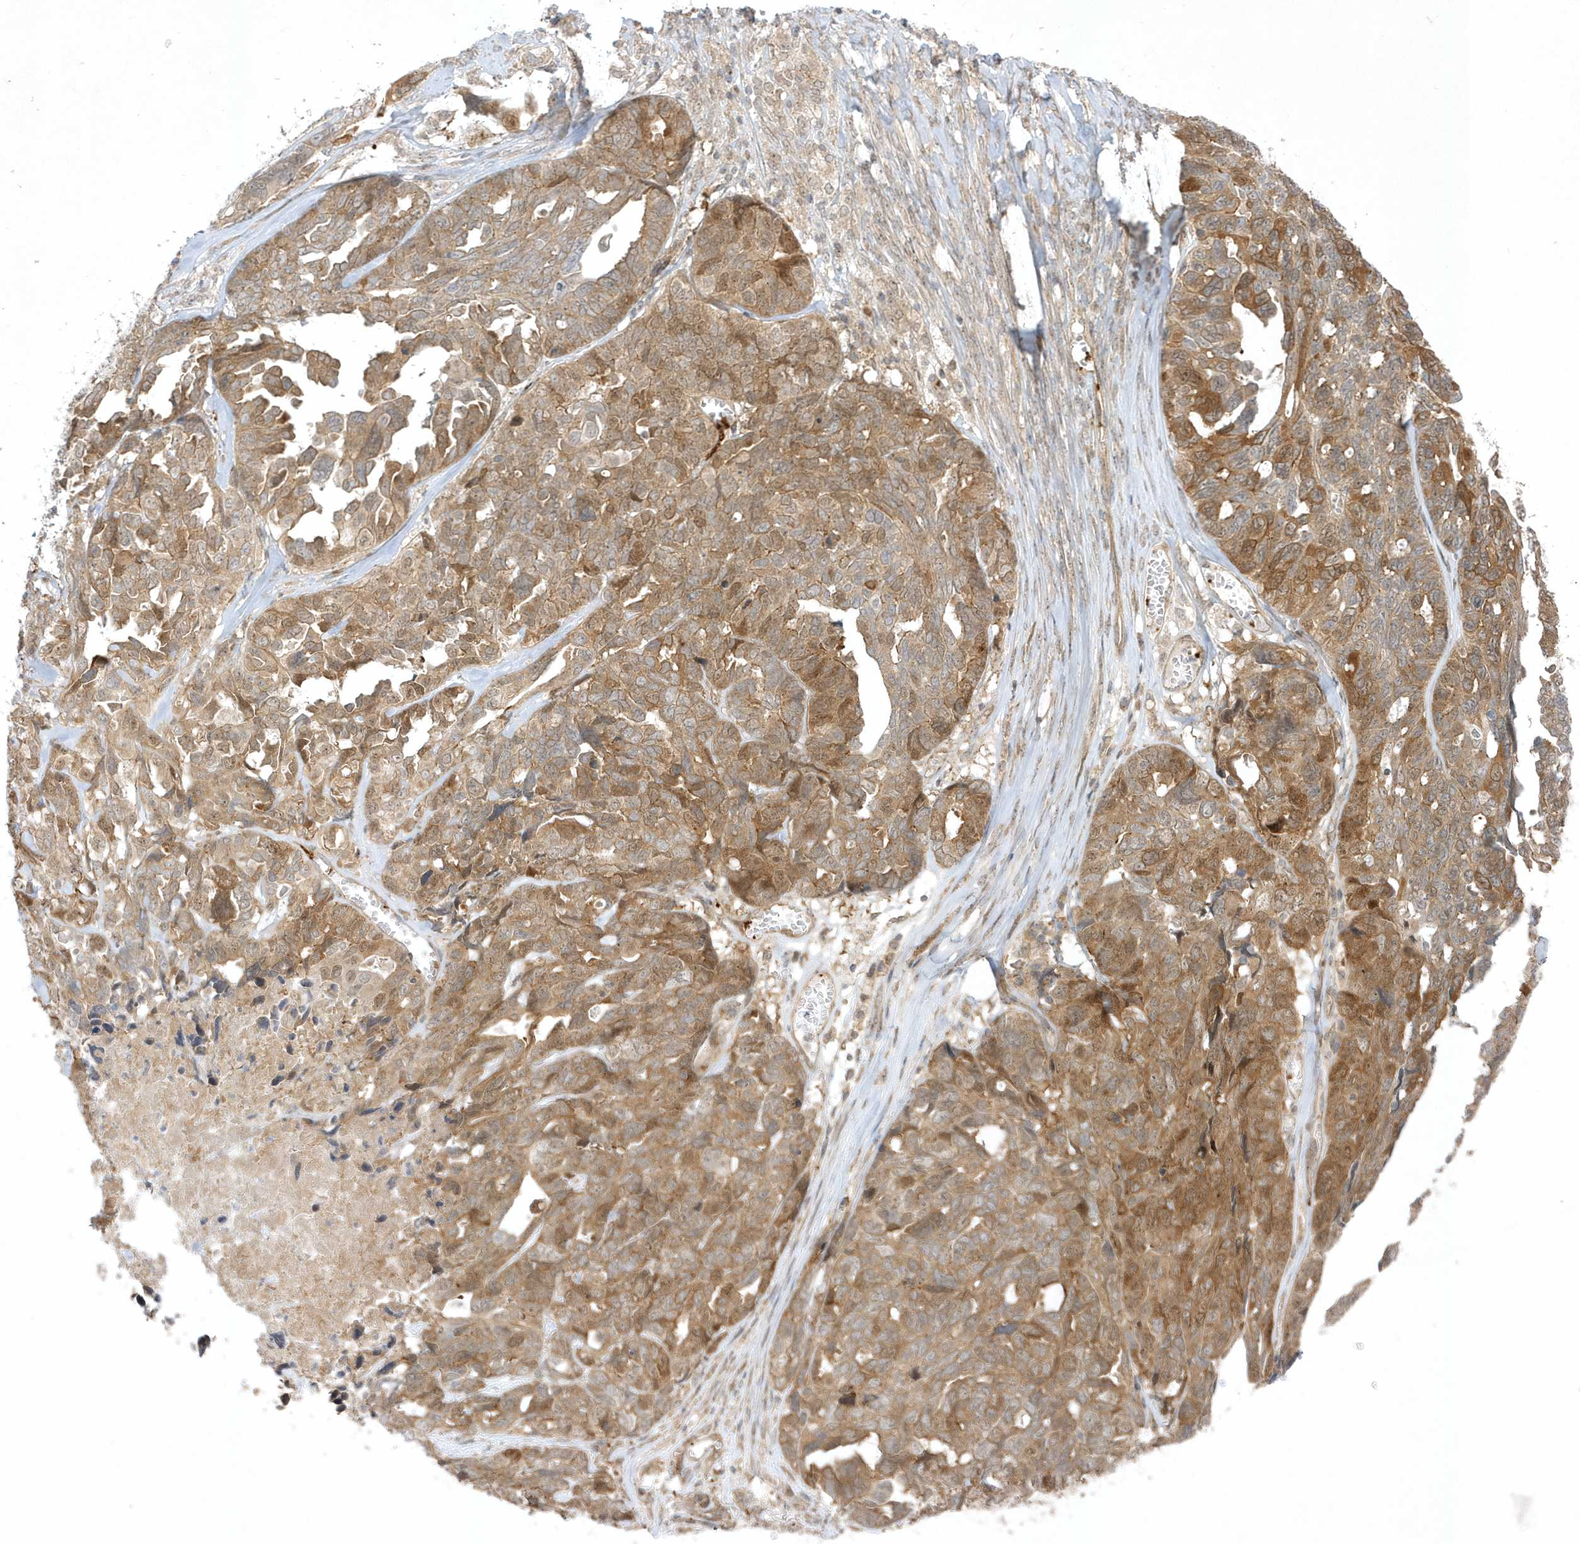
{"staining": {"intensity": "moderate", "quantity": ">75%", "location": "cytoplasmic/membranous,nuclear"}, "tissue": "ovarian cancer", "cell_type": "Tumor cells", "image_type": "cancer", "snomed": [{"axis": "morphology", "description": "Cystadenocarcinoma, serous, NOS"}, {"axis": "topography", "description": "Ovary"}], "caption": "The micrograph shows staining of ovarian cancer (serous cystadenocarcinoma), revealing moderate cytoplasmic/membranous and nuclear protein expression (brown color) within tumor cells.", "gene": "NAF1", "patient": {"sex": "female", "age": 79}}